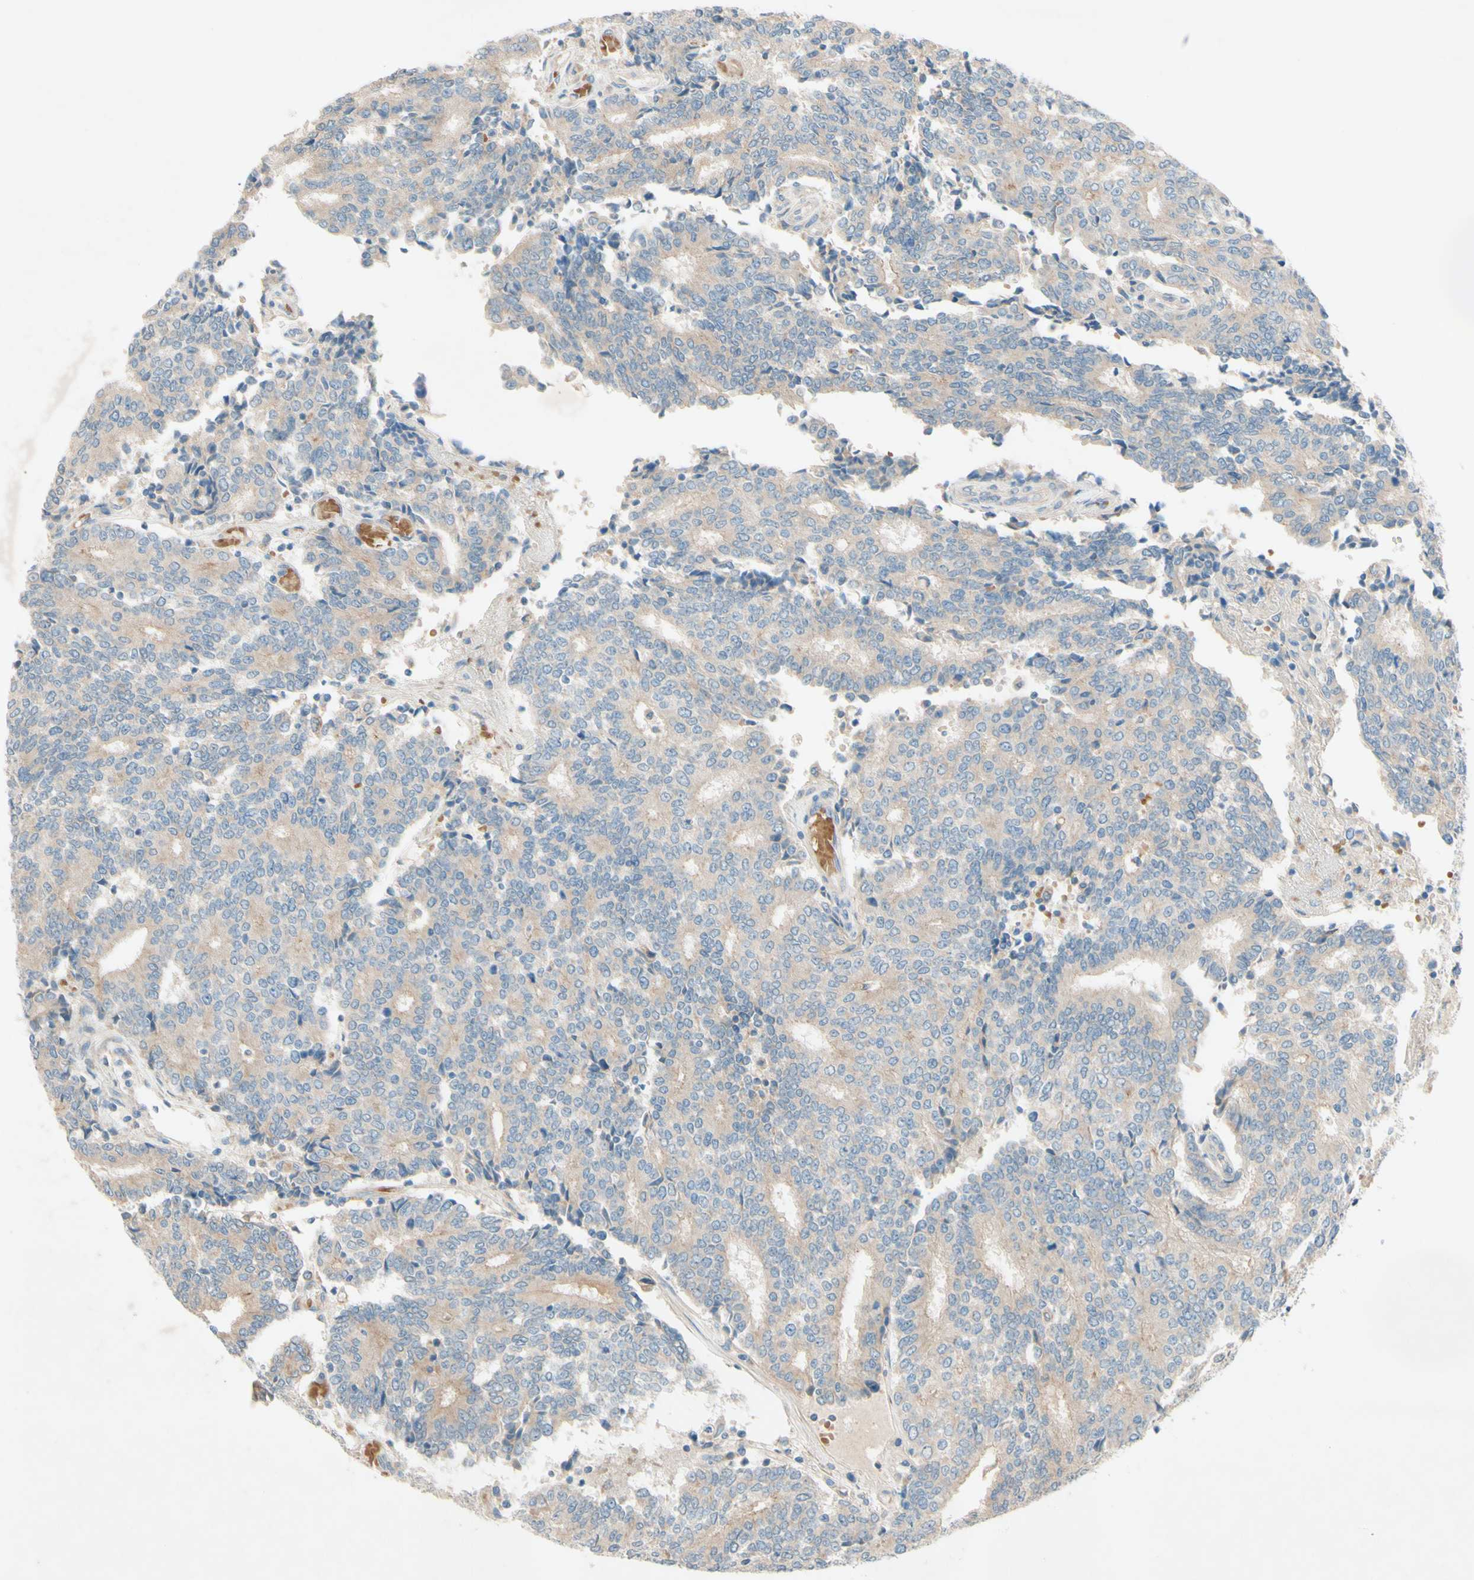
{"staining": {"intensity": "weak", "quantity": "25%-75%", "location": "cytoplasmic/membranous"}, "tissue": "prostate cancer", "cell_type": "Tumor cells", "image_type": "cancer", "snomed": [{"axis": "morphology", "description": "Normal tissue, NOS"}, {"axis": "morphology", "description": "Adenocarcinoma, High grade"}, {"axis": "topography", "description": "Prostate"}, {"axis": "topography", "description": "Seminal veicle"}], "caption": "A low amount of weak cytoplasmic/membranous staining is identified in approximately 25%-75% of tumor cells in adenocarcinoma (high-grade) (prostate) tissue.", "gene": "IL2", "patient": {"sex": "male", "age": 55}}